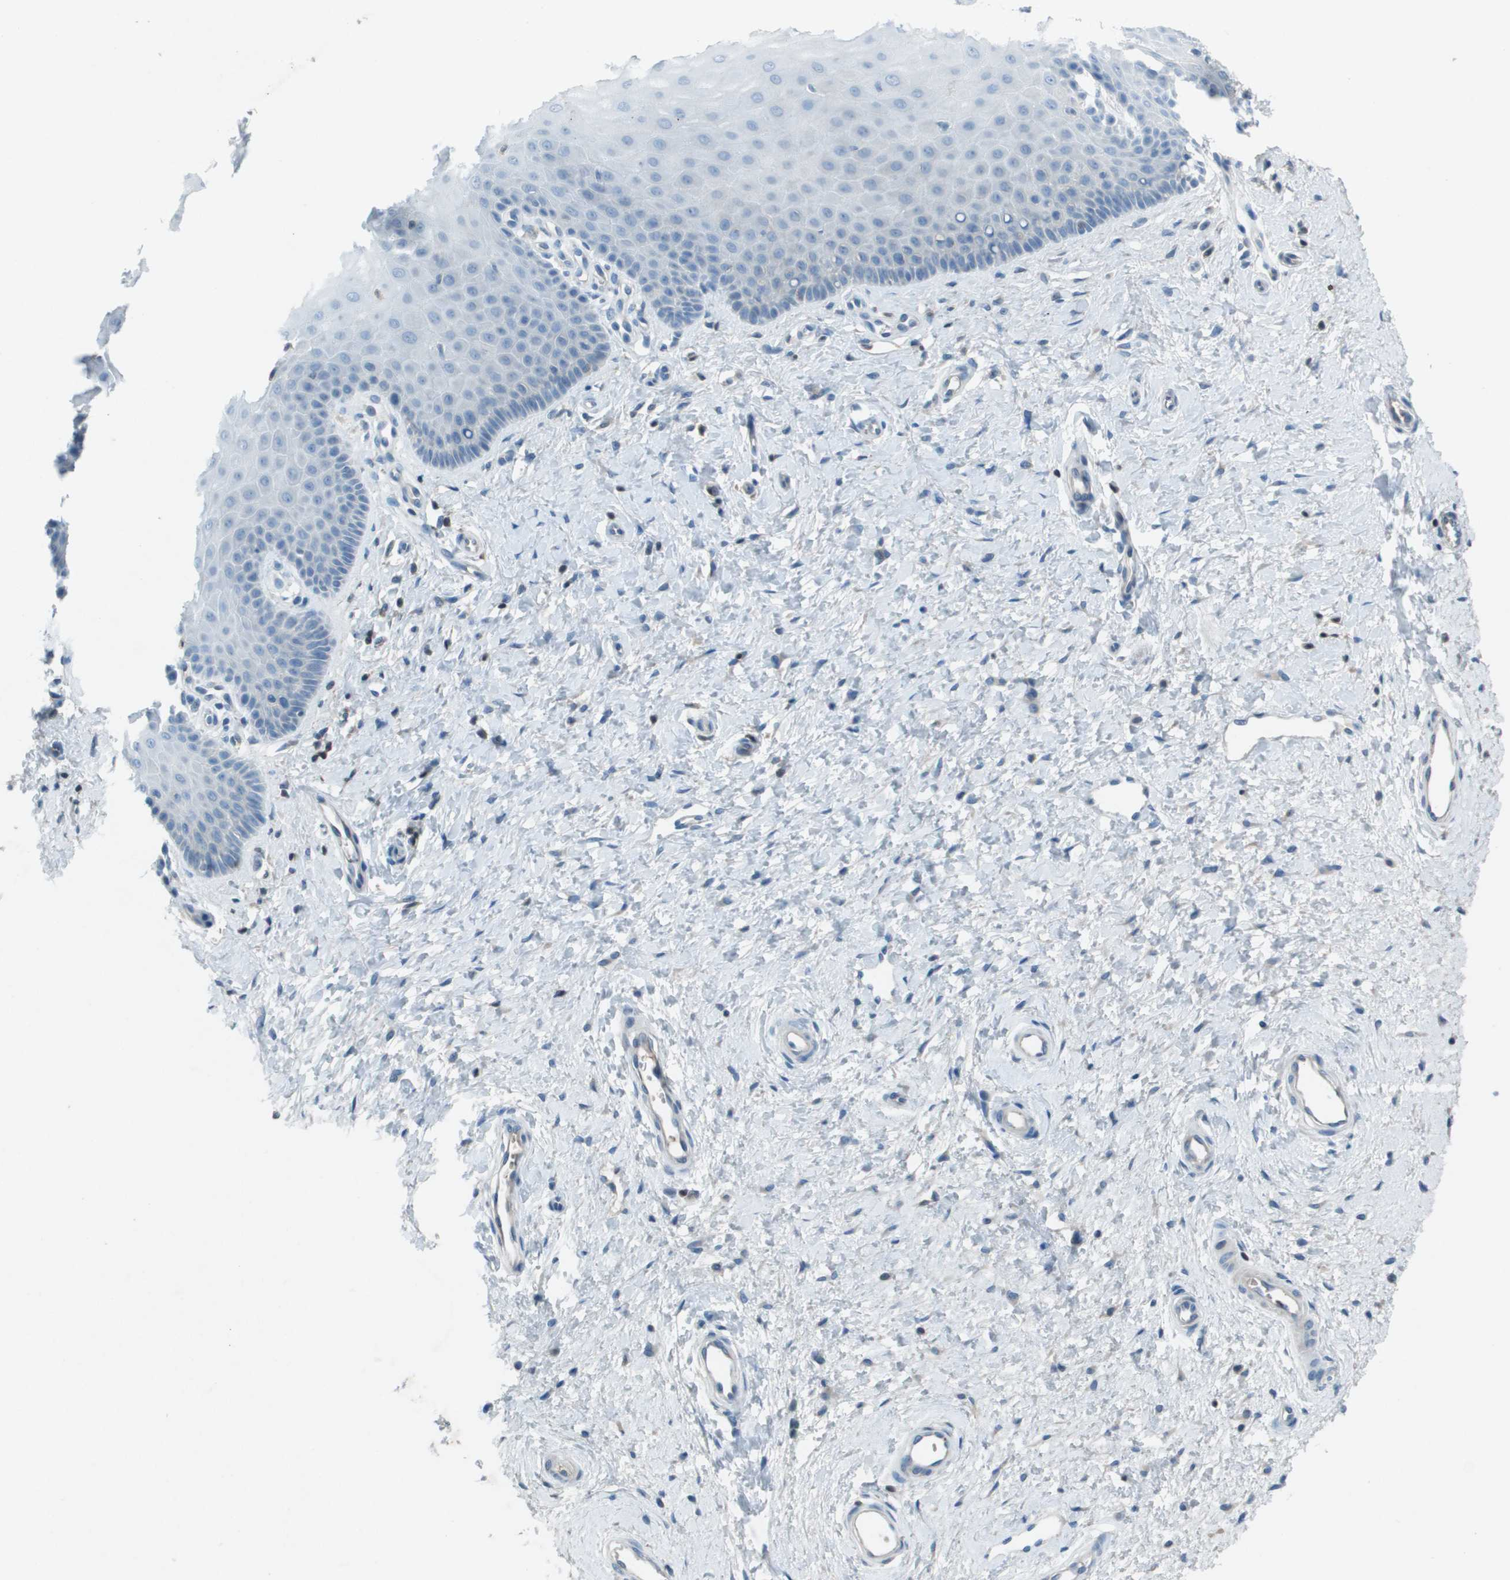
{"staining": {"intensity": "negative", "quantity": "none", "location": "none"}, "tissue": "cervix", "cell_type": "Squamous epithelial cells", "image_type": "normal", "snomed": [{"axis": "morphology", "description": "Normal tissue, NOS"}, {"axis": "topography", "description": "Cervix"}], "caption": "A high-resolution micrograph shows immunohistochemistry staining of unremarkable cervix, which demonstrates no significant expression in squamous epithelial cells.", "gene": "CAMK4", "patient": {"sex": "female", "age": 55}}